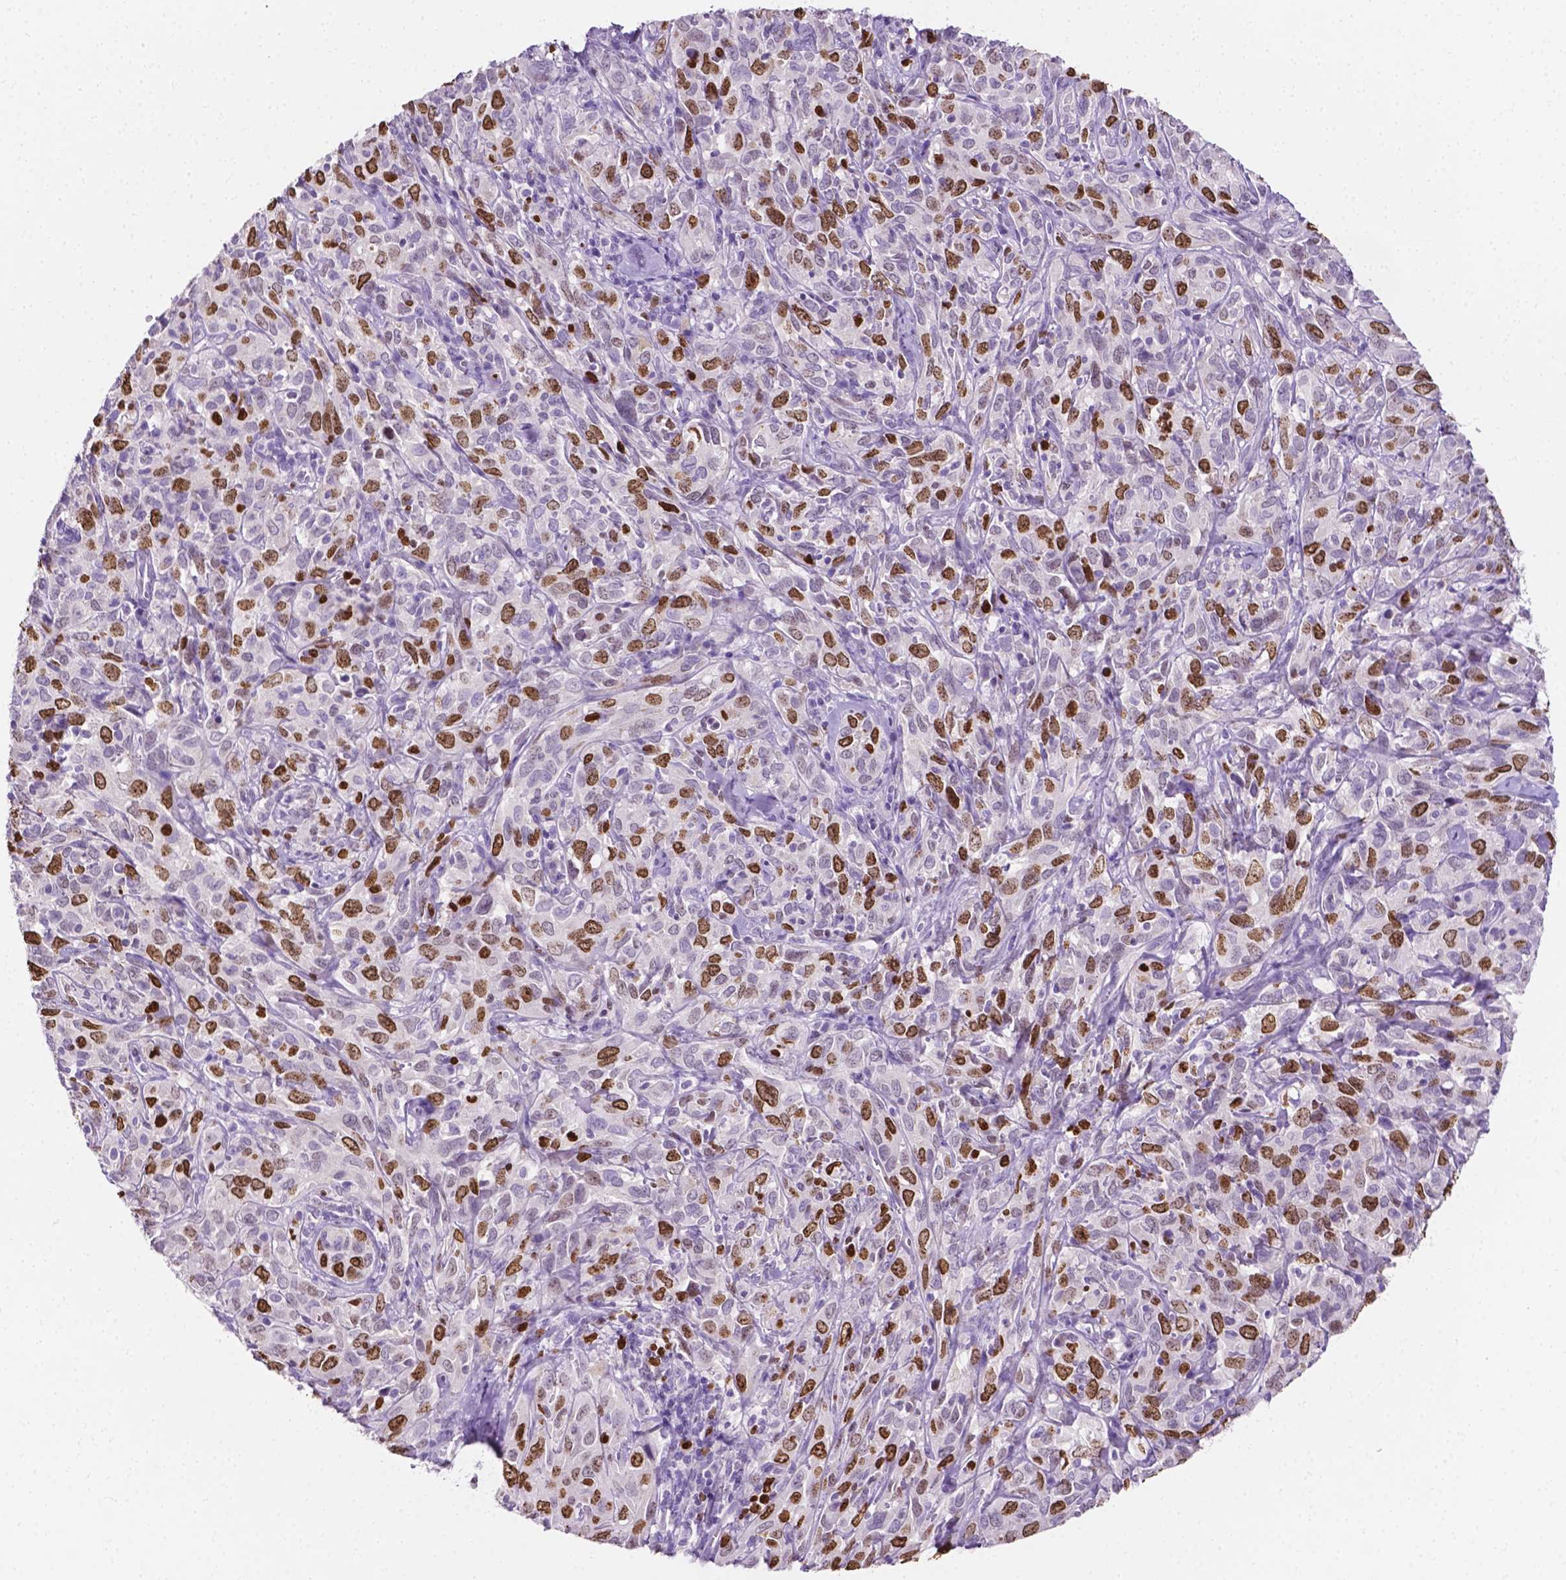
{"staining": {"intensity": "moderate", "quantity": "25%-75%", "location": "nuclear"}, "tissue": "cervical cancer", "cell_type": "Tumor cells", "image_type": "cancer", "snomed": [{"axis": "morphology", "description": "Normal tissue, NOS"}, {"axis": "morphology", "description": "Squamous cell carcinoma, NOS"}, {"axis": "topography", "description": "Cervix"}], "caption": "Immunohistochemistry image of human cervical squamous cell carcinoma stained for a protein (brown), which displays medium levels of moderate nuclear expression in about 25%-75% of tumor cells.", "gene": "SIAH2", "patient": {"sex": "female", "age": 51}}